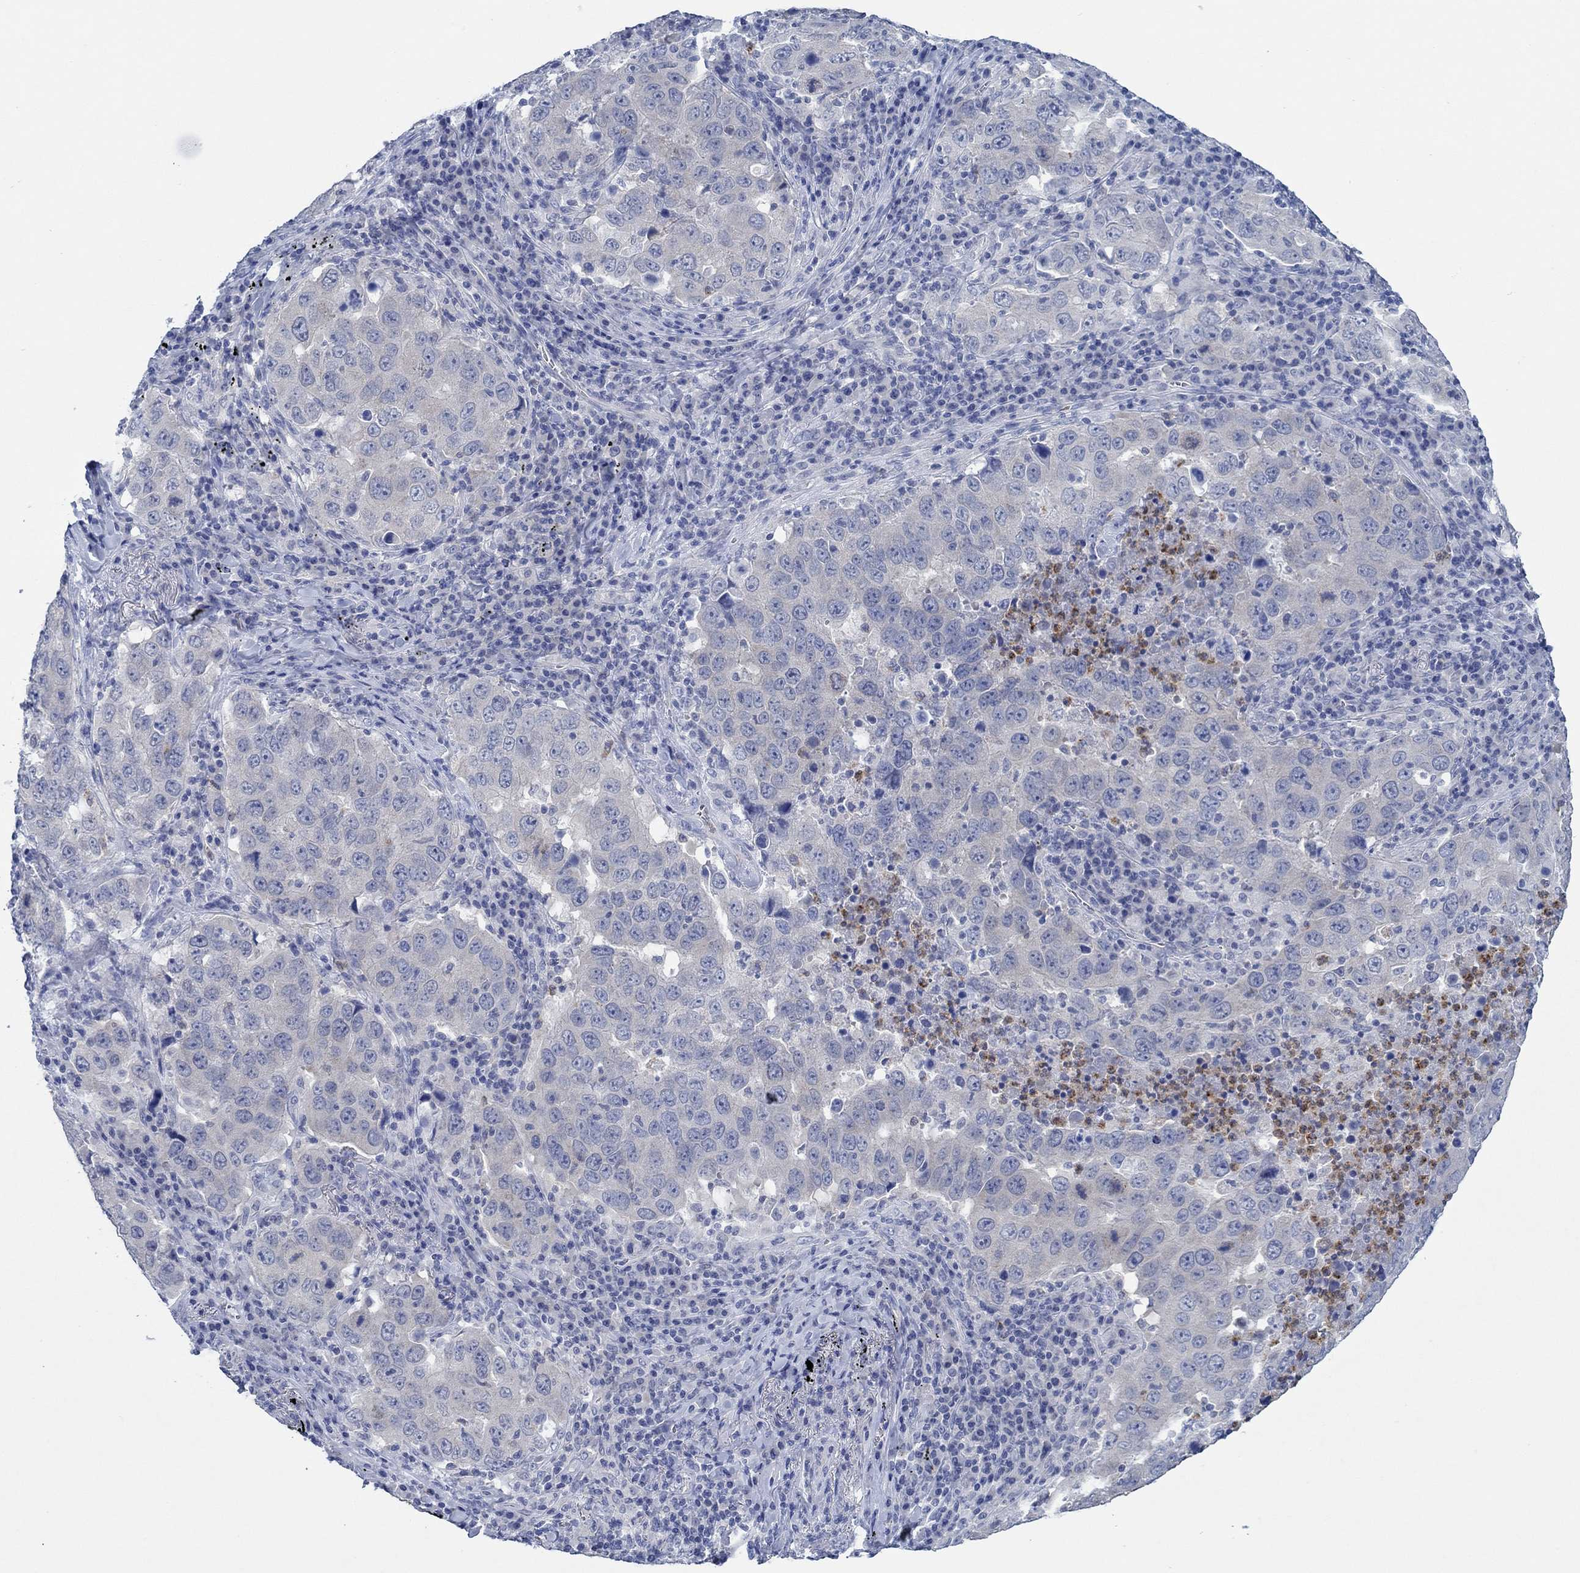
{"staining": {"intensity": "negative", "quantity": "none", "location": "none"}, "tissue": "lung cancer", "cell_type": "Tumor cells", "image_type": "cancer", "snomed": [{"axis": "morphology", "description": "Adenocarcinoma, NOS"}, {"axis": "topography", "description": "Lung"}], "caption": "Tumor cells are negative for protein expression in human lung cancer.", "gene": "ZNF671", "patient": {"sex": "male", "age": 73}}